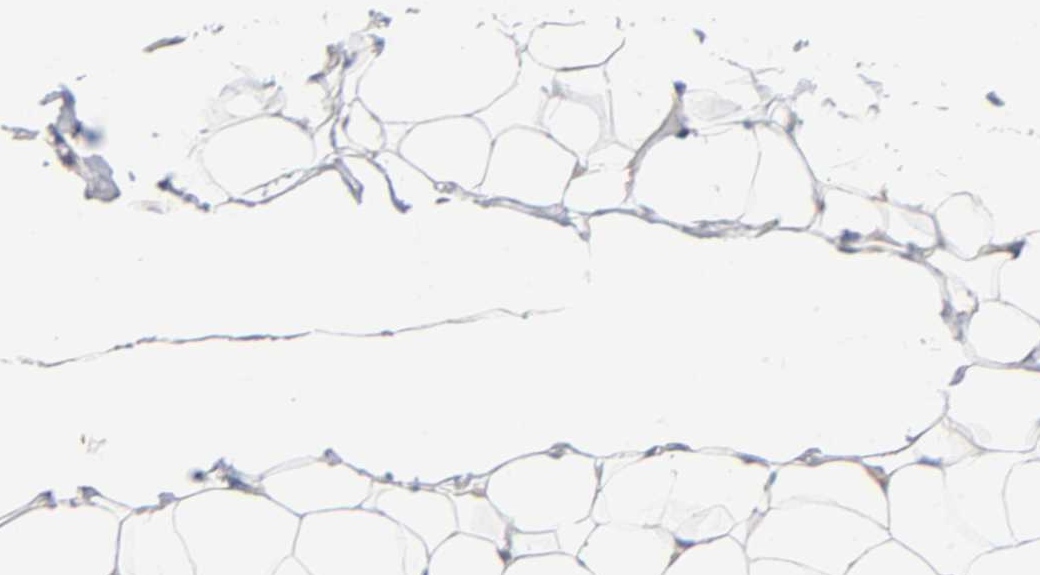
{"staining": {"intensity": "negative", "quantity": "none", "location": "none"}, "tissue": "adipose tissue", "cell_type": "Adipocytes", "image_type": "normal", "snomed": [{"axis": "morphology", "description": "Normal tissue, NOS"}, {"axis": "topography", "description": "Soft tissue"}], "caption": "Adipocytes show no significant protein staining in normal adipose tissue. (DAB immunohistochemistry (IHC), high magnification).", "gene": "TNC", "patient": {"sex": "male", "age": 26}}